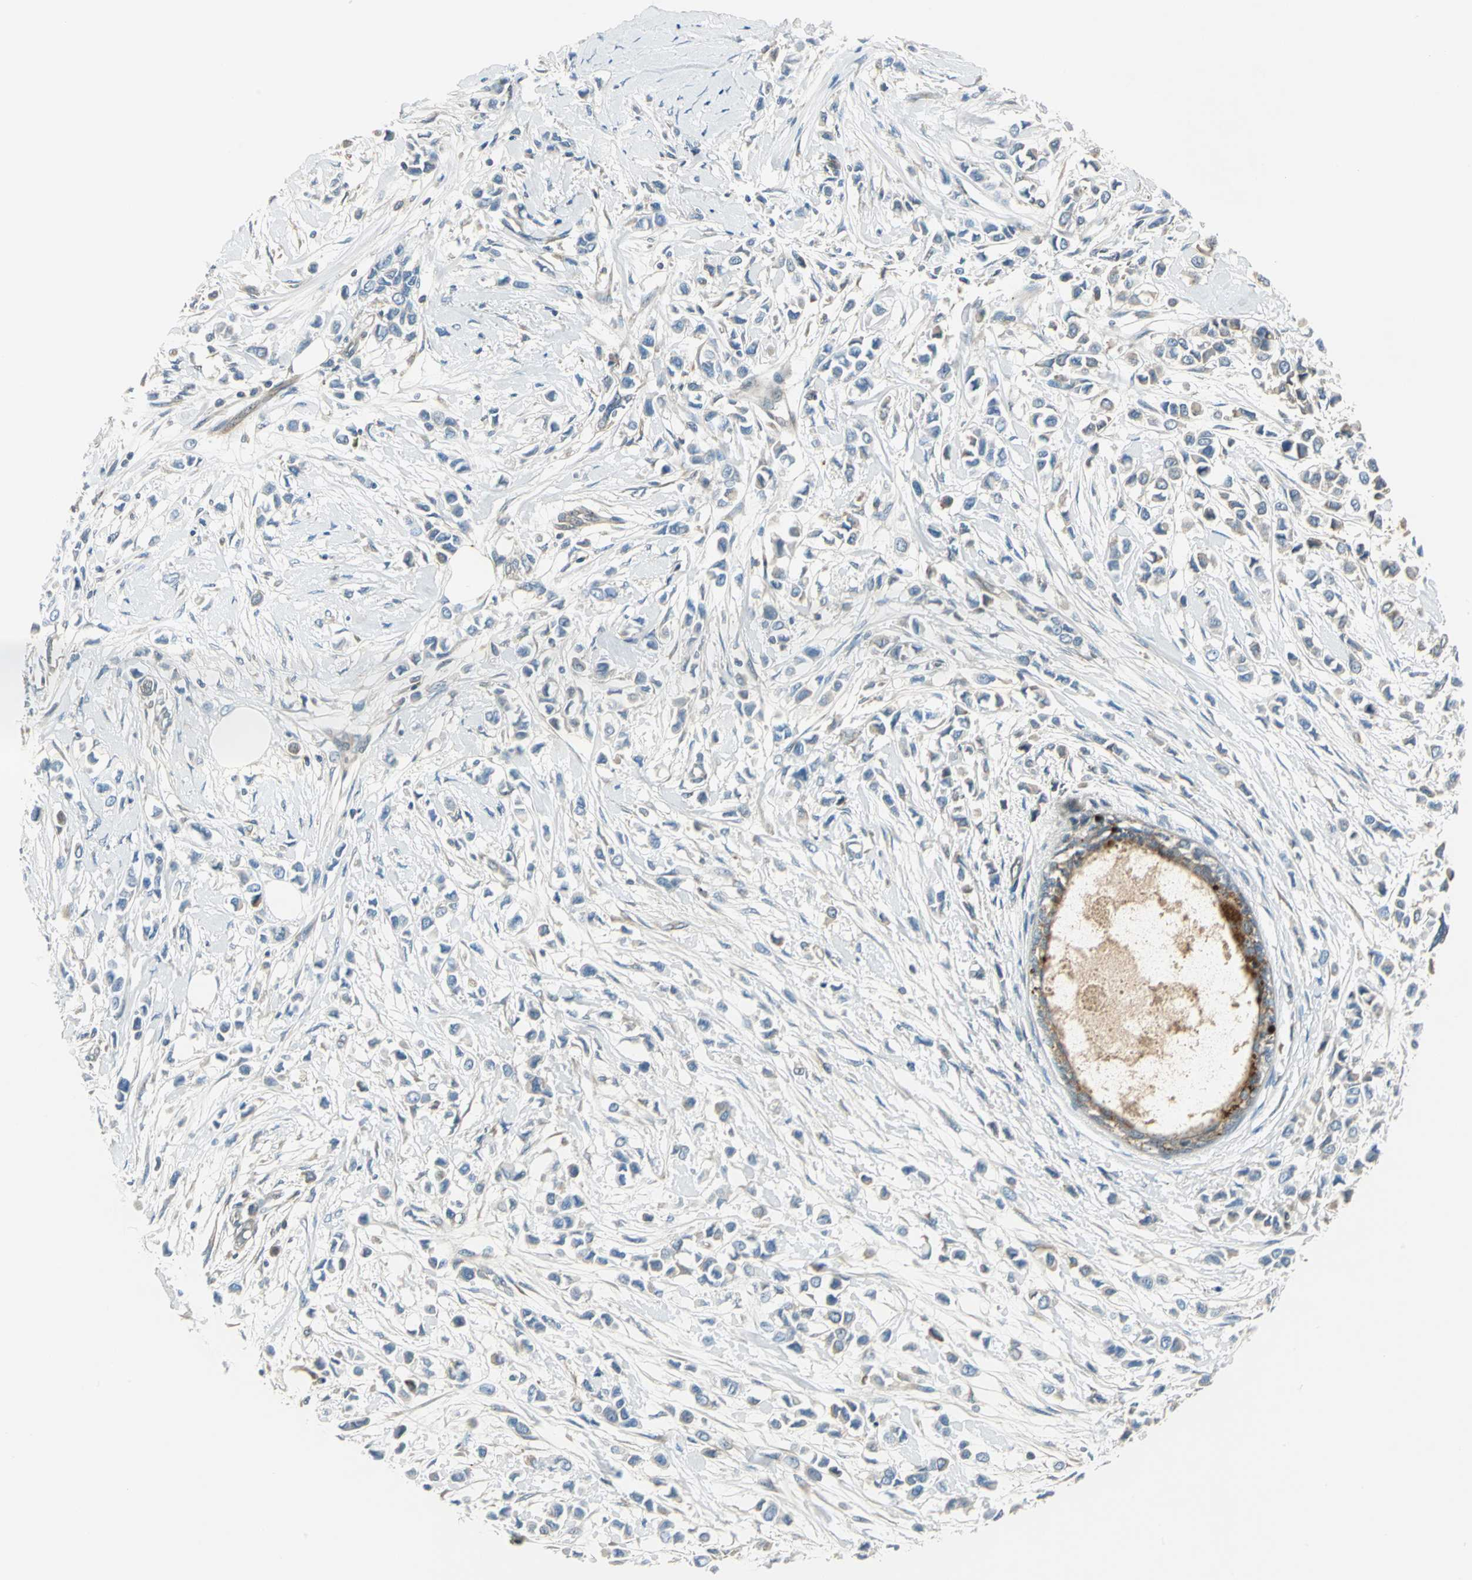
{"staining": {"intensity": "weak", "quantity": "25%-75%", "location": "cytoplasmic/membranous"}, "tissue": "breast cancer", "cell_type": "Tumor cells", "image_type": "cancer", "snomed": [{"axis": "morphology", "description": "Lobular carcinoma"}, {"axis": "topography", "description": "Breast"}], "caption": "Brown immunohistochemical staining in human breast cancer displays weak cytoplasmic/membranous positivity in approximately 25%-75% of tumor cells.", "gene": "PRKAA1", "patient": {"sex": "female", "age": 51}}